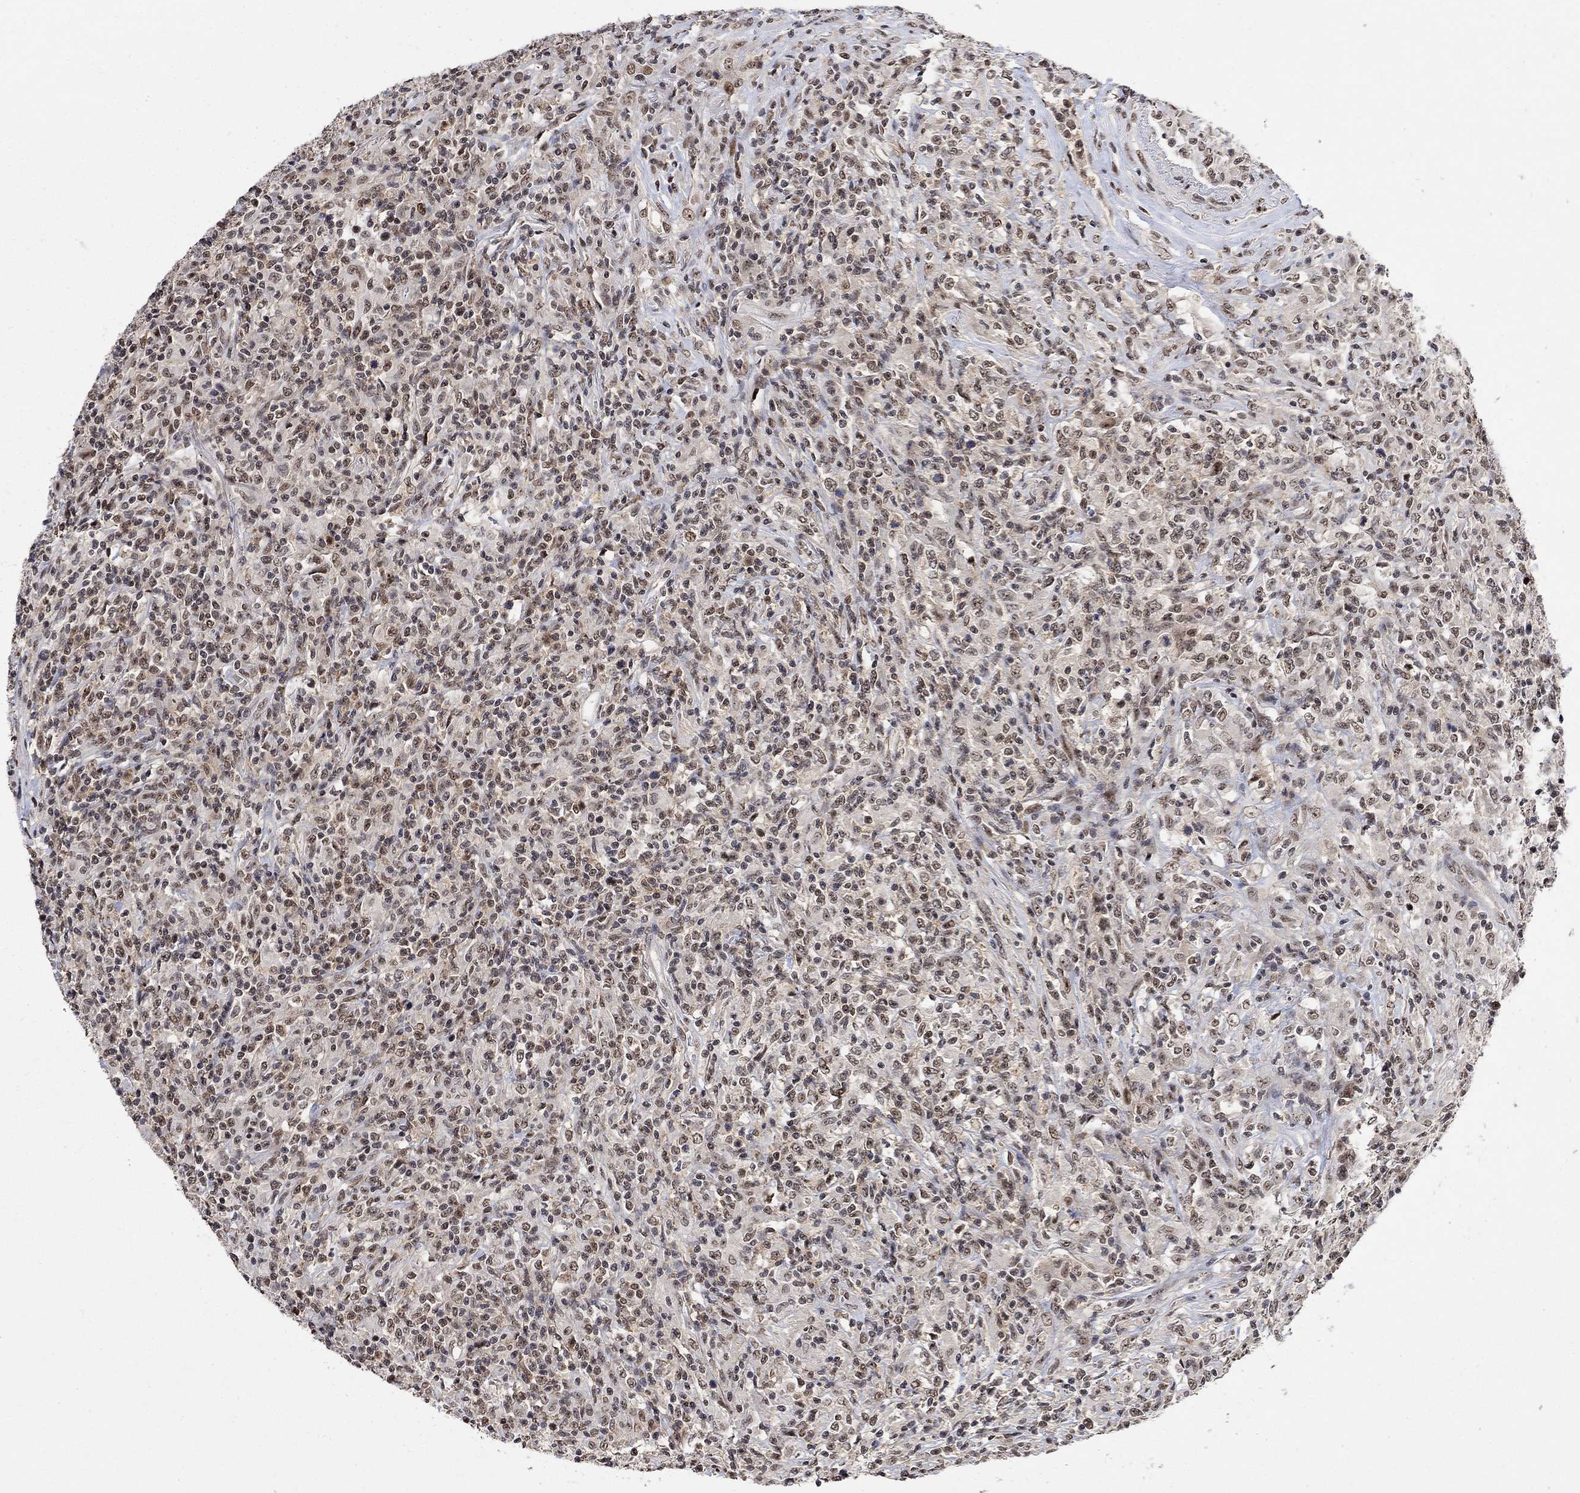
{"staining": {"intensity": "negative", "quantity": "none", "location": "none"}, "tissue": "lymphoma", "cell_type": "Tumor cells", "image_type": "cancer", "snomed": [{"axis": "morphology", "description": "Malignant lymphoma, non-Hodgkin's type, High grade"}, {"axis": "topography", "description": "Lung"}], "caption": "There is no significant staining in tumor cells of lymphoma.", "gene": "E4F1", "patient": {"sex": "male", "age": 79}}